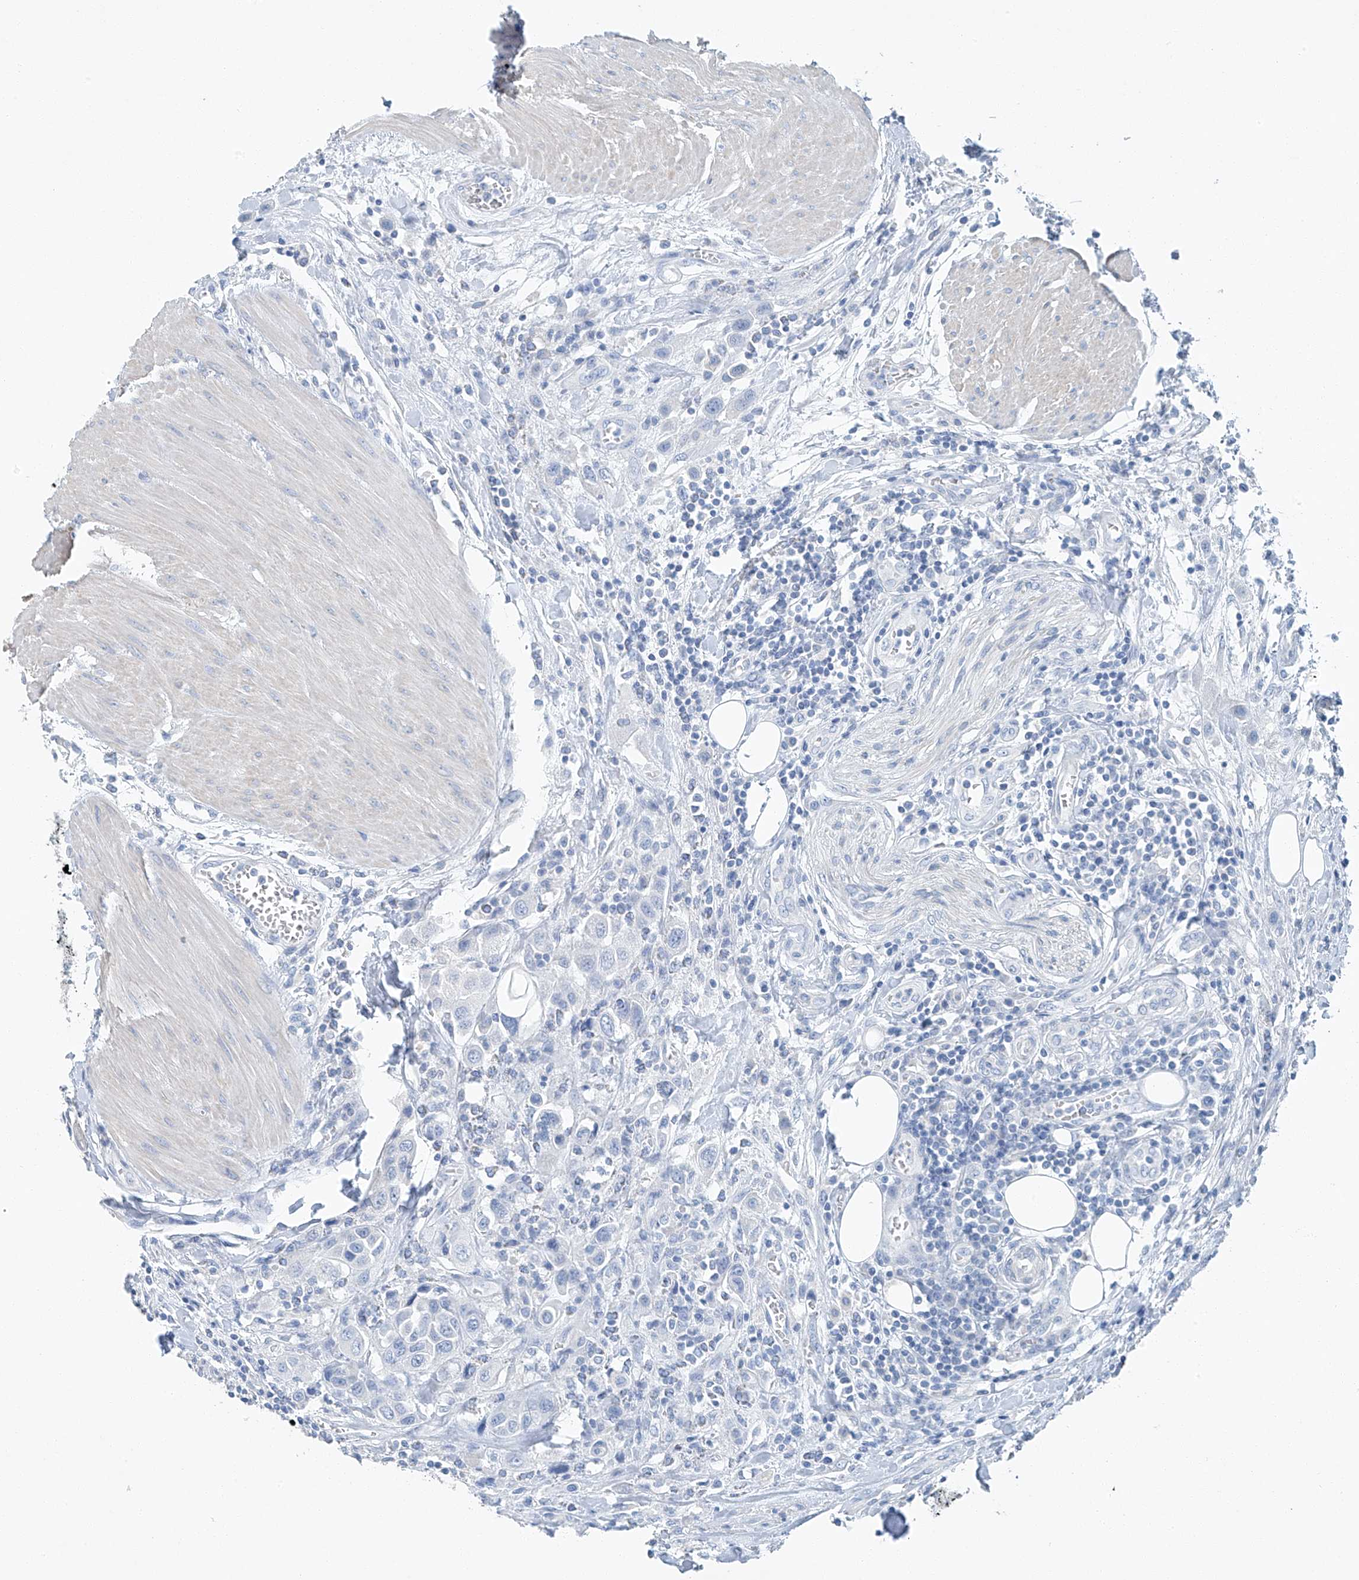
{"staining": {"intensity": "negative", "quantity": "none", "location": "none"}, "tissue": "urothelial cancer", "cell_type": "Tumor cells", "image_type": "cancer", "snomed": [{"axis": "morphology", "description": "Urothelial carcinoma, High grade"}, {"axis": "topography", "description": "Urinary bladder"}], "caption": "IHC of urothelial cancer displays no staining in tumor cells. (Brightfield microscopy of DAB (3,3'-diaminobenzidine) immunohistochemistry at high magnification).", "gene": "C1orf87", "patient": {"sex": "male", "age": 50}}